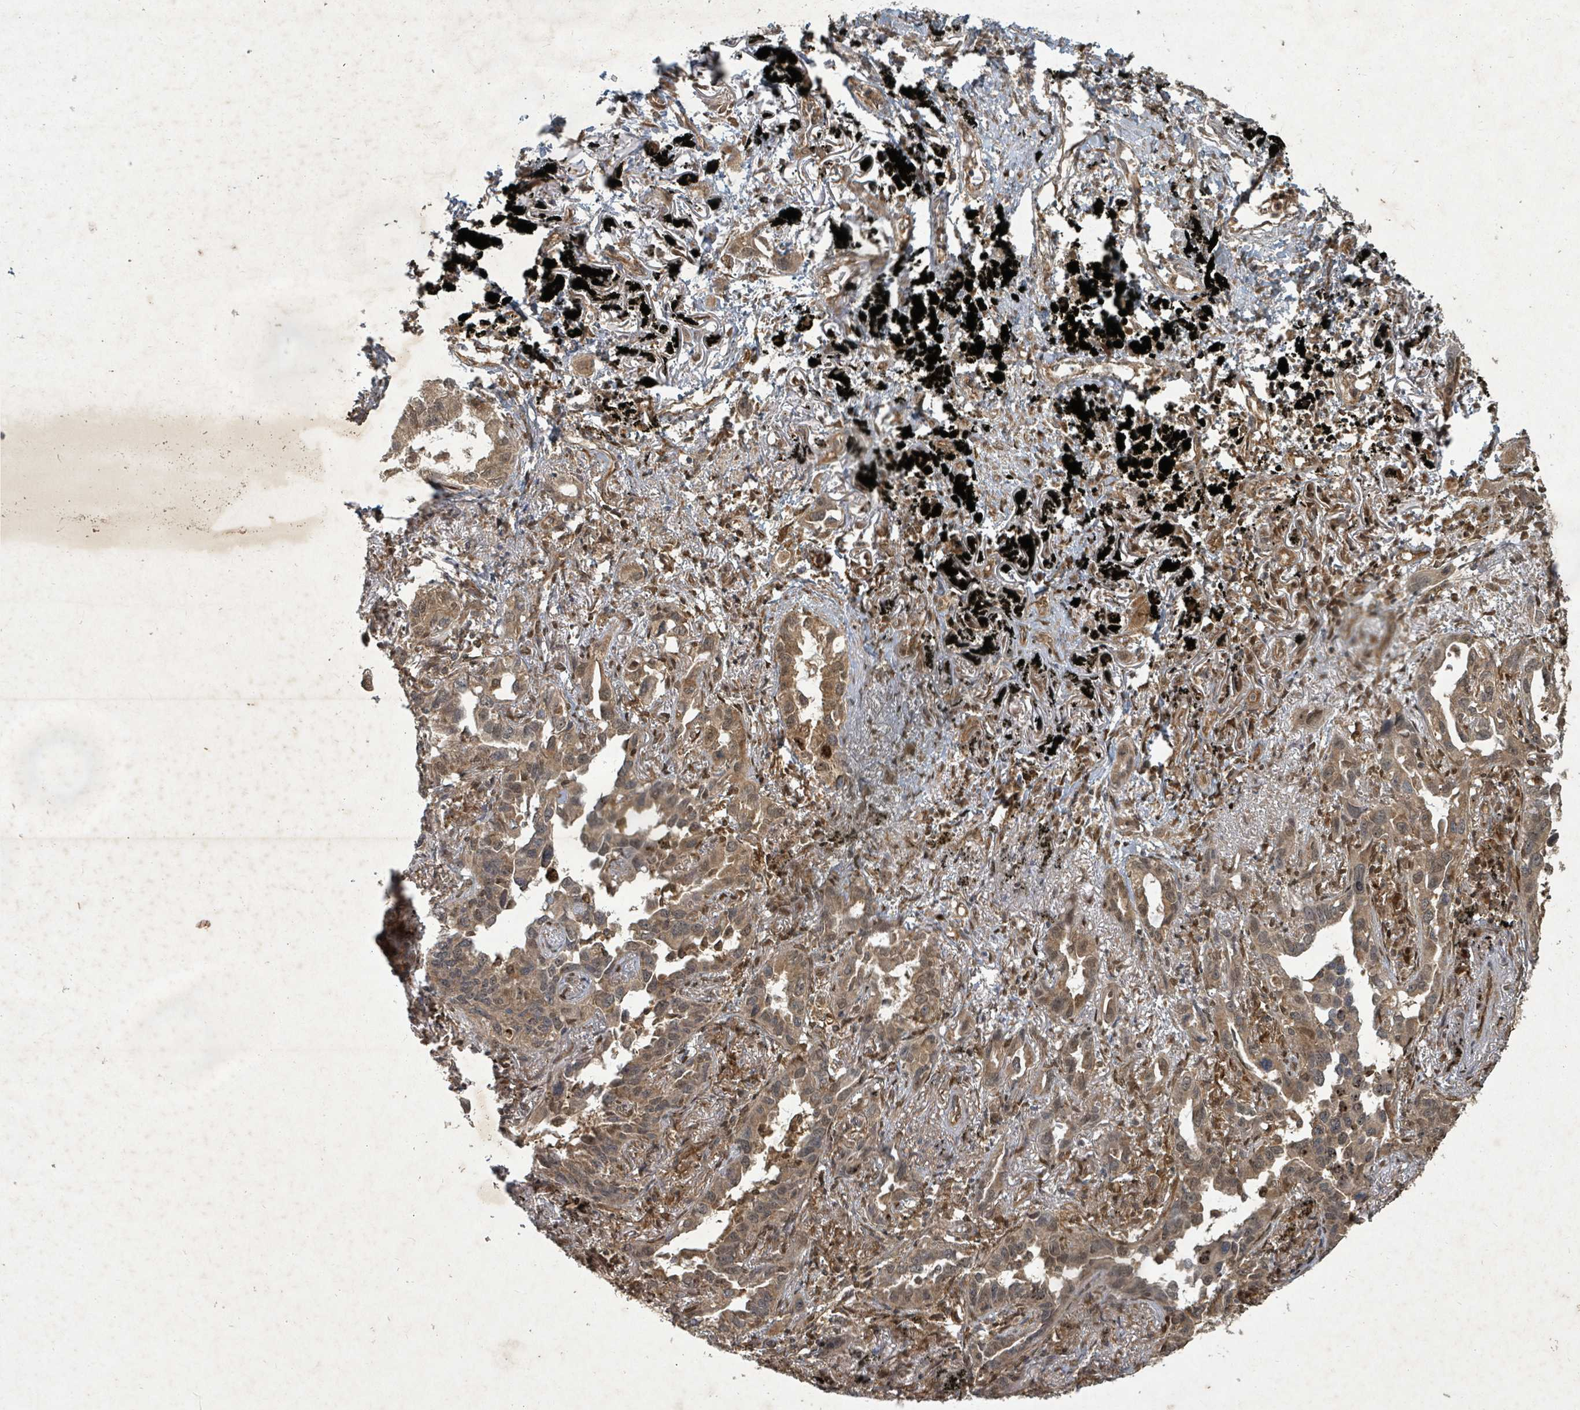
{"staining": {"intensity": "weak", "quantity": ">75%", "location": "cytoplasmic/membranous,nuclear"}, "tissue": "lung cancer", "cell_type": "Tumor cells", "image_type": "cancer", "snomed": [{"axis": "morphology", "description": "Adenocarcinoma, NOS"}, {"axis": "topography", "description": "Lung"}], "caption": "This image displays immunohistochemistry (IHC) staining of human lung cancer, with low weak cytoplasmic/membranous and nuclear positivity in about >75% of tumor cells.", "gene": "KDM4E", "patient": {"sex": "male", "age": 67}}